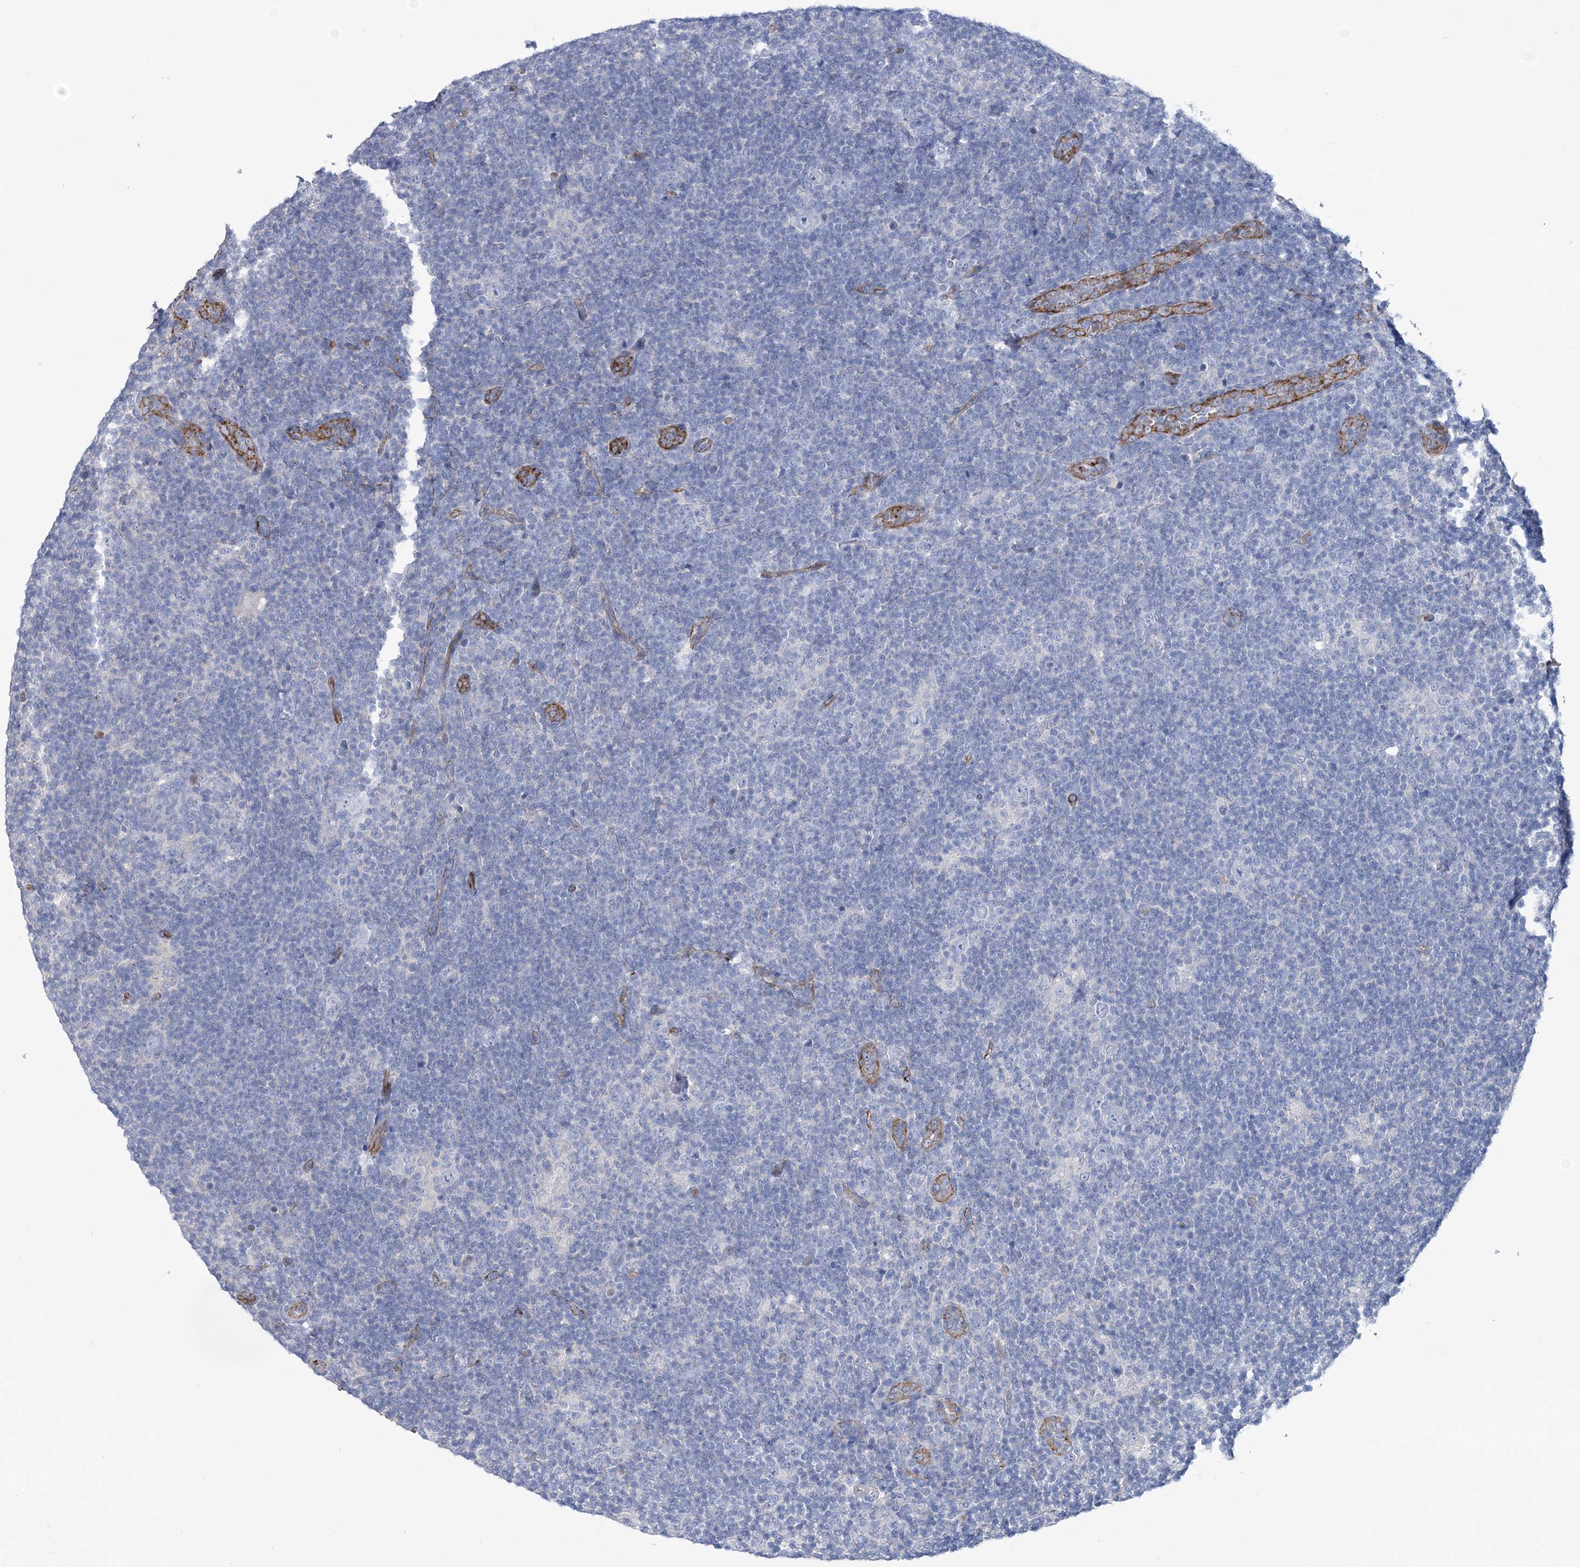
{"staining": {"intensity": "negative", "quantity": "none", "location": "none"}, "tissue": "lymphoma", "cell_type": "Tumor cells", "image_type": "cancer", "snomed": [{"axis": "morphology", "description": "Hodgkin's disease, NOS"}, {"axis": "topography", "description": "Lymph node"}], "caption": "An immunohistochemistry histopathology image of Hodgkin's disease is shown. There is no staining in tumor cells of Hodgkin's disease.", "gene": "RAB11FIP5", "patient": {"sex": "female", "age": 57}}